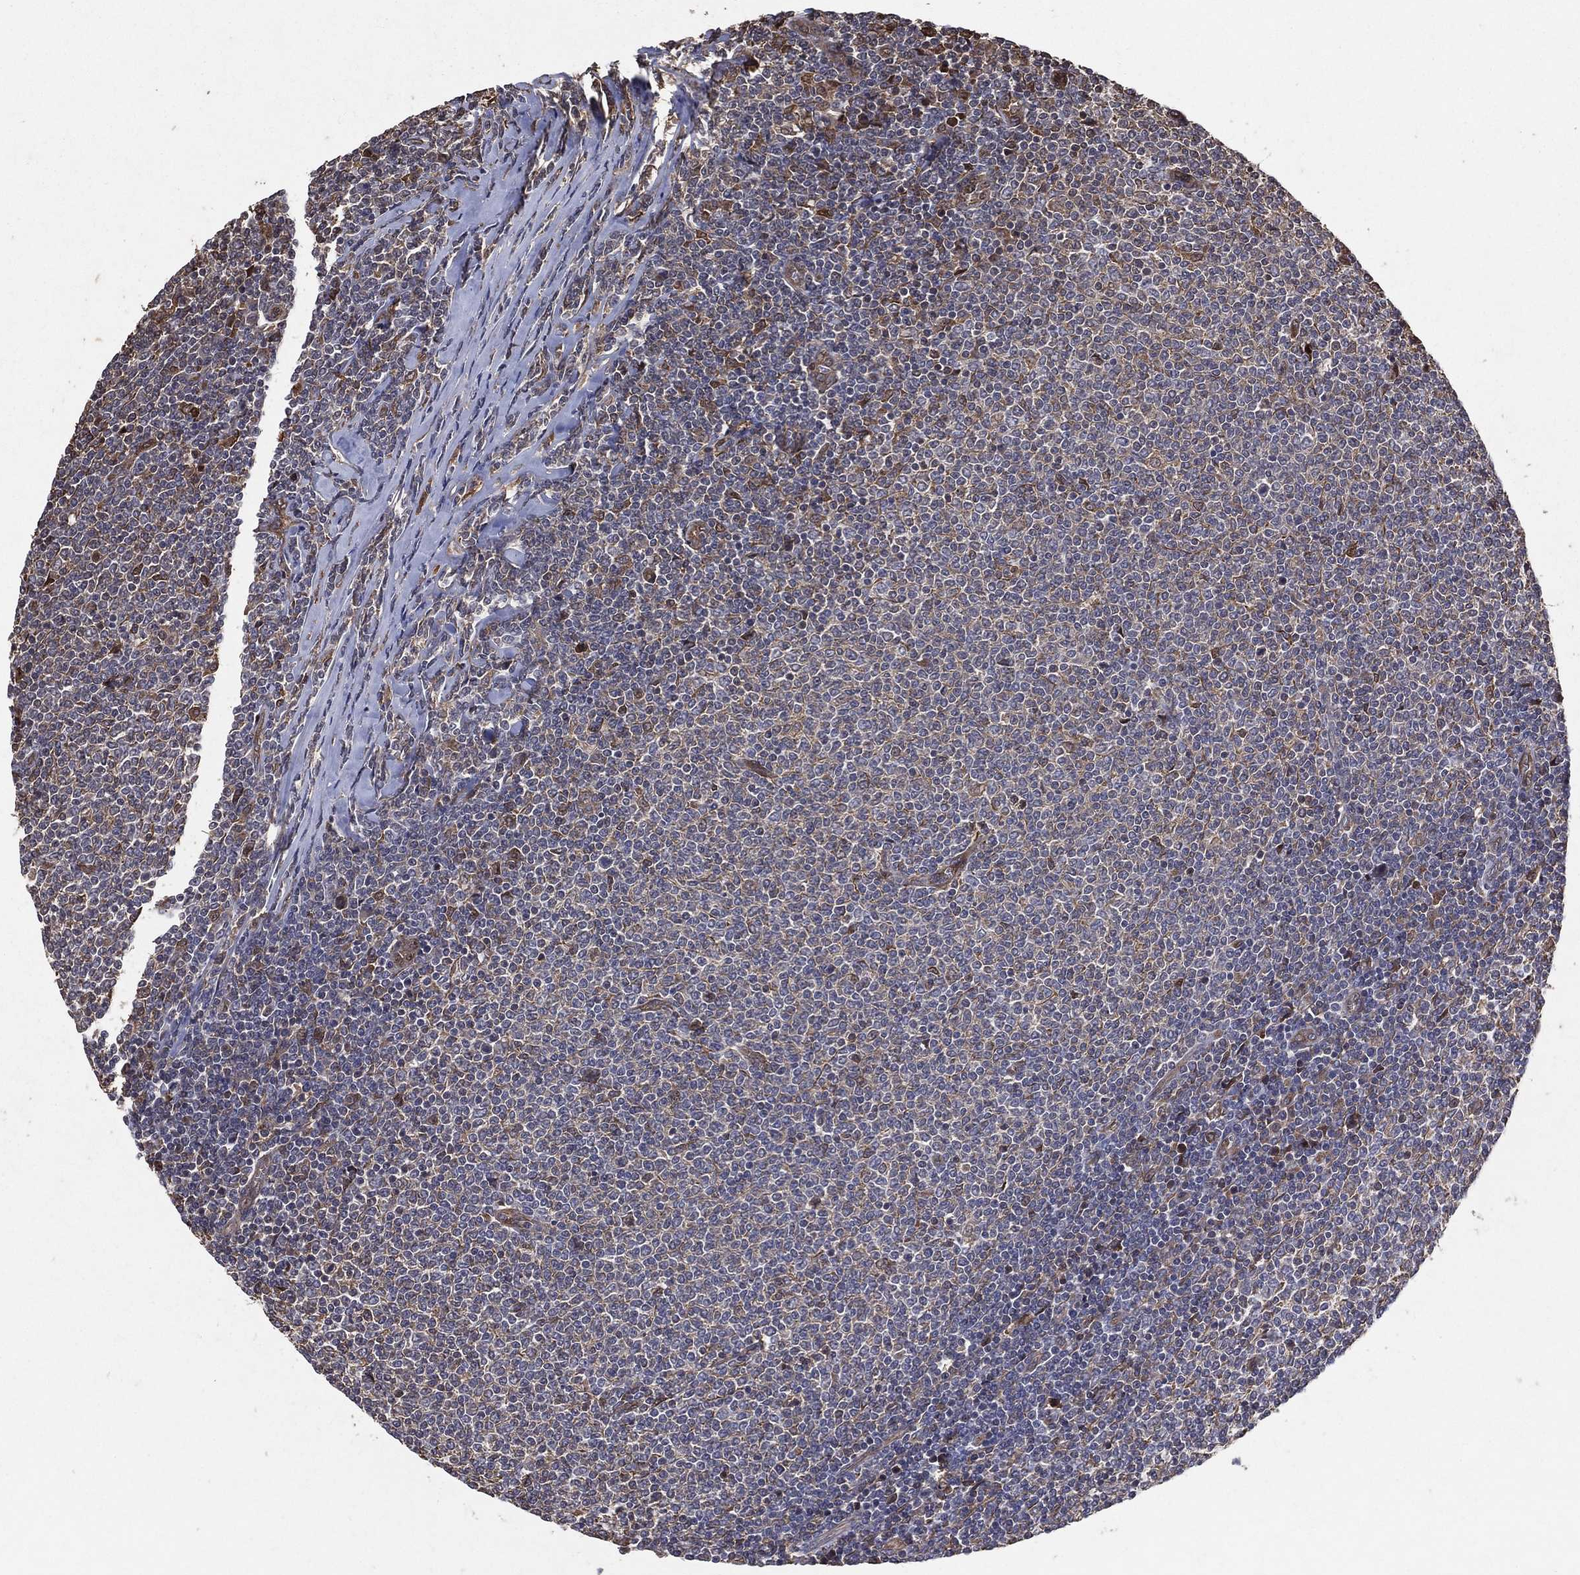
{"staining": {"intensity": "weak", "quantity": "<25%", "location": "cytoplasmic/membranous"}, "tissue": "lymphoma", "cell_type": "Tumor cells", "image_type": "cancer", "snomed": [{"axis": "morphology", "description": "Malignant lymphoma, non-Hodgkin's type, Low grade"}, {"axis": "topography", "description": "Lymph node"}], "caption": "Protein analysis of lymphoma reveals no significant positivity in tumor cells.", "gene": "DPYSL2", "patient": {"sex": "male", "age": 52}}